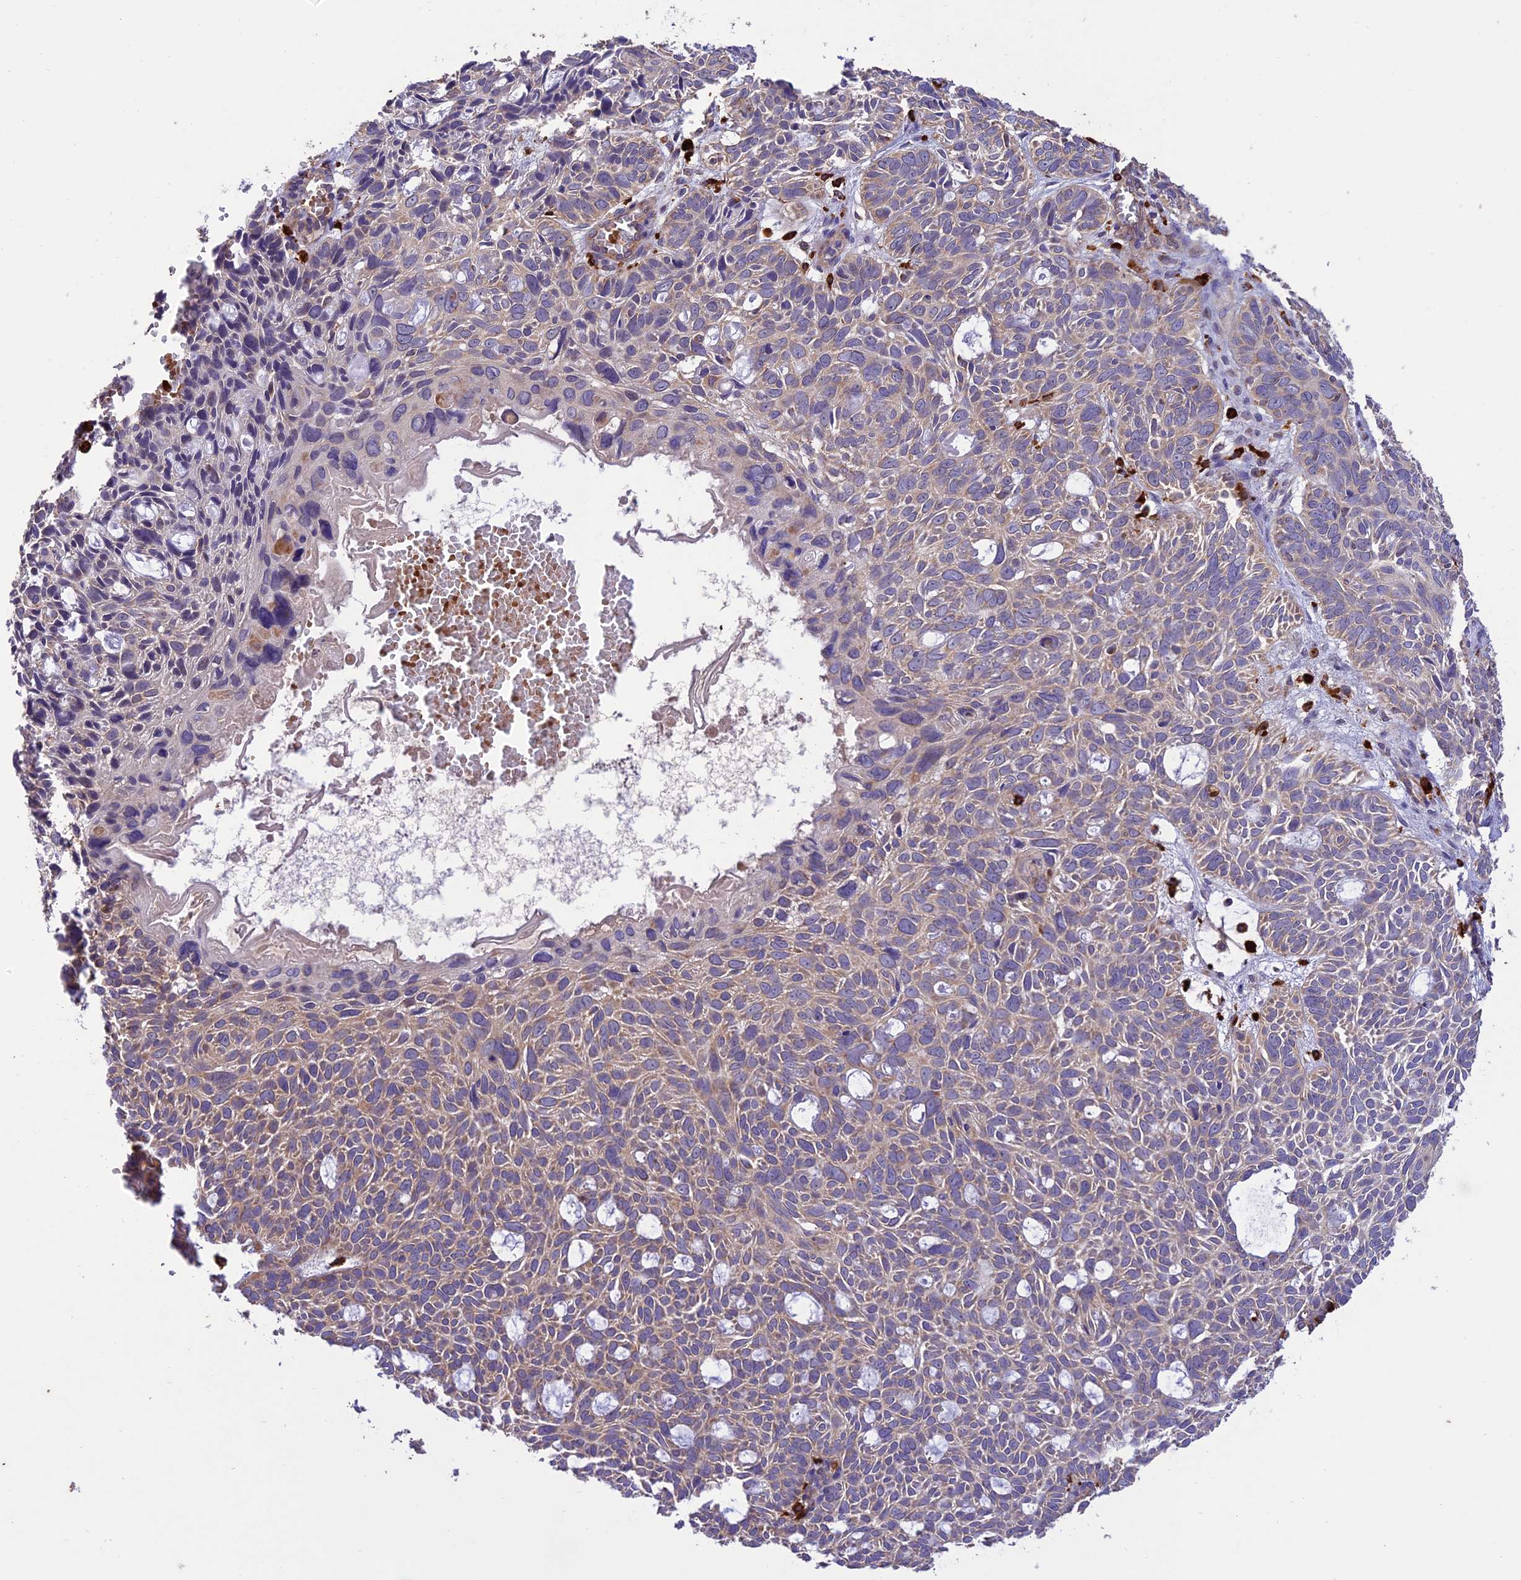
{"staining": {"intensity": "weak", "quantity": "<25%", "location": "cytoplasmic/membranous"}, "tissue": "skin cancer", "cell_type": "Tumor cells", "image_type": "cancer", "snomed": [{"axis": "morphology", "description": "Basal cell carcinoma"}, {"axis": "topography", "description": "Skin"}], "caption": "Tumor cells are negative for protein expression in human skin cancer (basal cell carcinoma).", "gene": "NDUFAF1", "patient": {"sex": "male", "age": 69}}